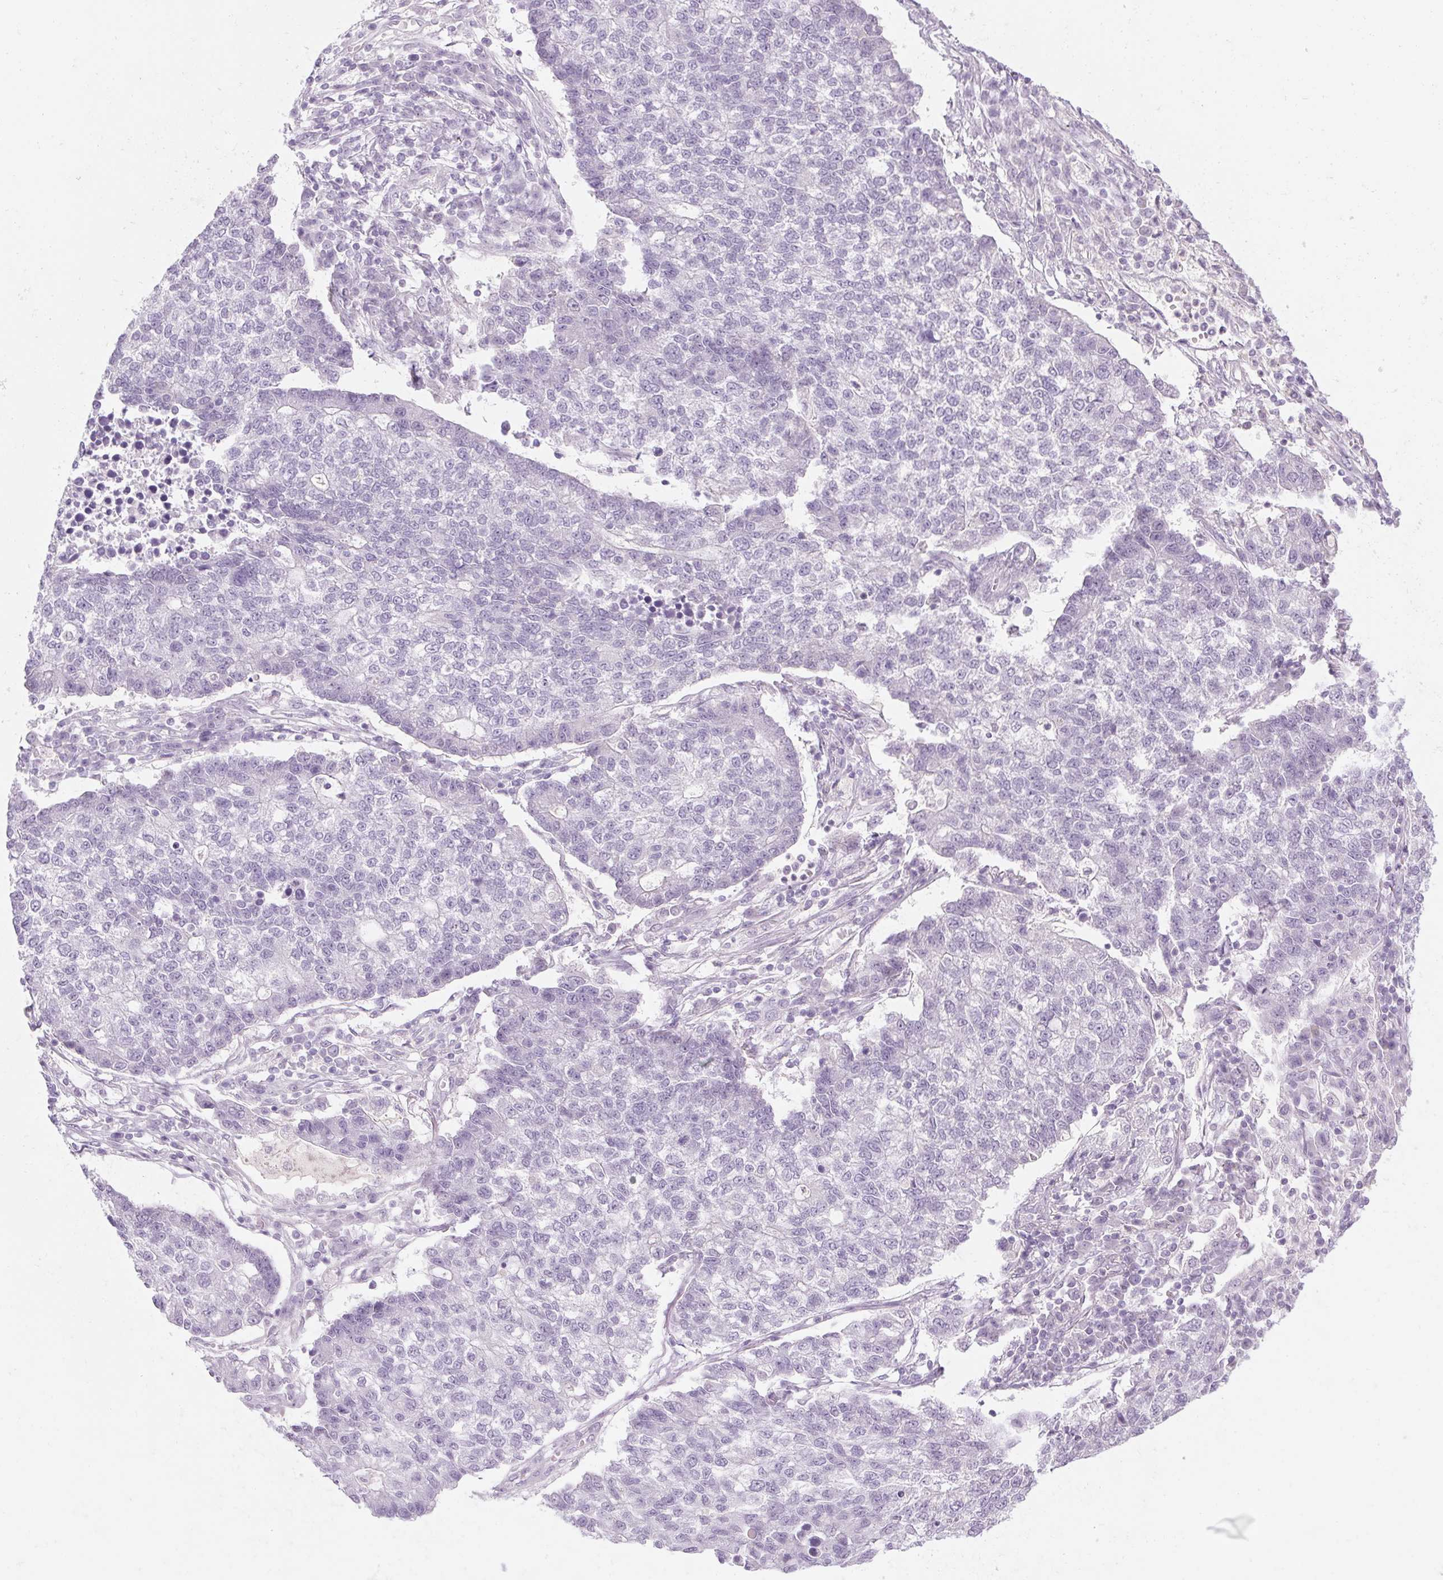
{"staining": {"intensity": "negative", "quantity": "none", "location": "none"}, "tissue": "lung cancer", "cell_type": "Tumor cells", "image_type": "cancer", "snomed": [{"axis": "morphology", "description": "Adenocarcinoma, NOS"}, {"axis": "topography", "description": "Lung"}], "caption": "This is an IHC image of lung cancer. There is no expression in tumor cells.", "gene": "RPTN", "patient": {"sex": "male", "age": 57}}